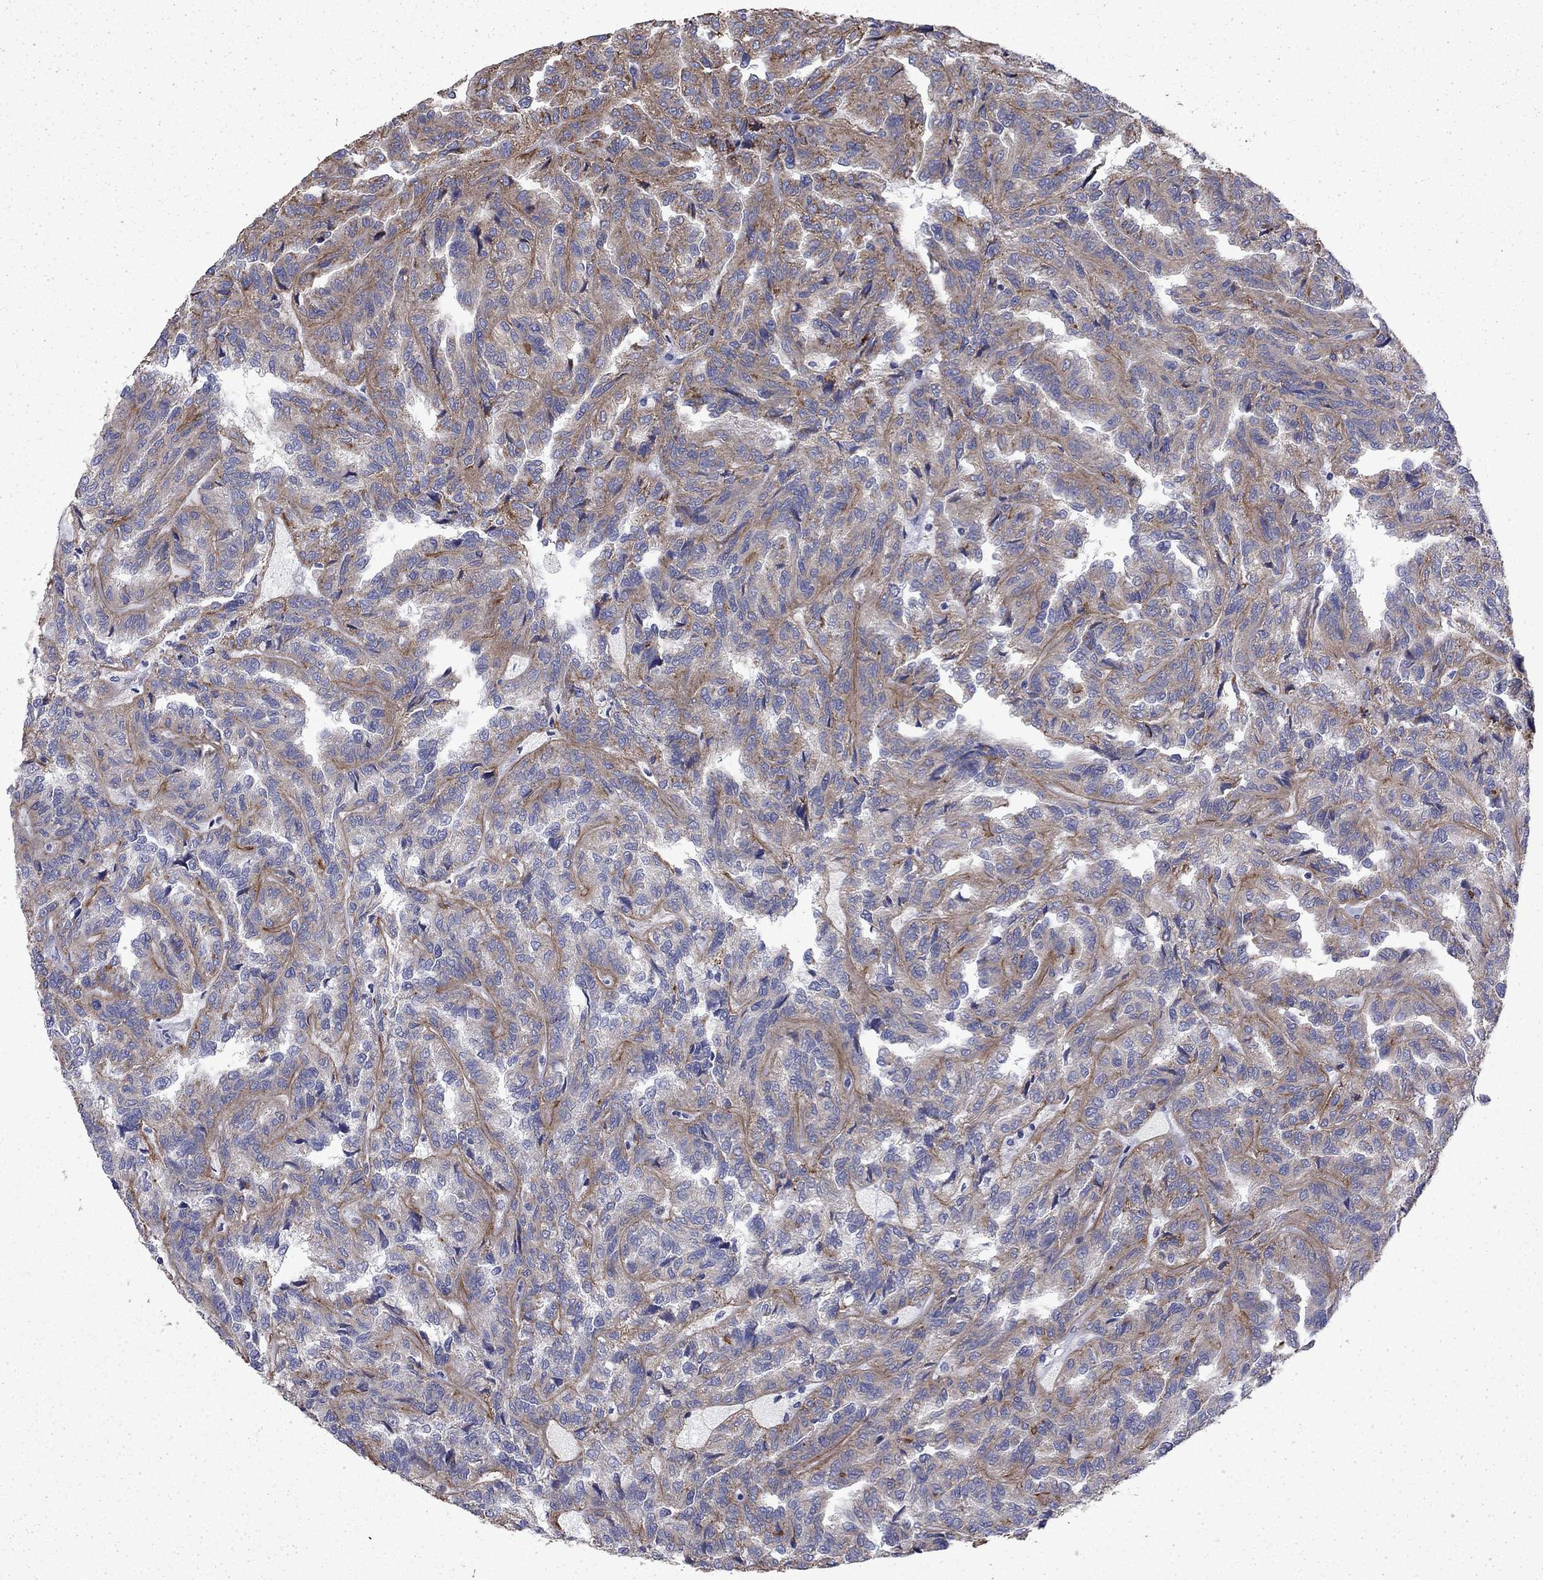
{"staining": {"intensity": "weak", "quantity": "25%-75%", "location": "cytoplasmic/membranous"}, "tissue": "renal cancer", "cell_type": "Tumor cells", "image_type": "cancer", "snomed": [{"axis": "morphology", "description": "Adenocarcinoma, NOS"}, {"axis": "topography", "description": "Kidney"}], "caption": "The image shows staining of adenocarcinoma (renal), revealing weak cytoplasmic/membranous protein expression (brown color) within tumor cells. (DAB (3,3'-diaminobenzidine) = brown stain, brightfield microscopy at high magnification).", "gene": "DTNA", "patient": {"sex": "male", "age": 79}}